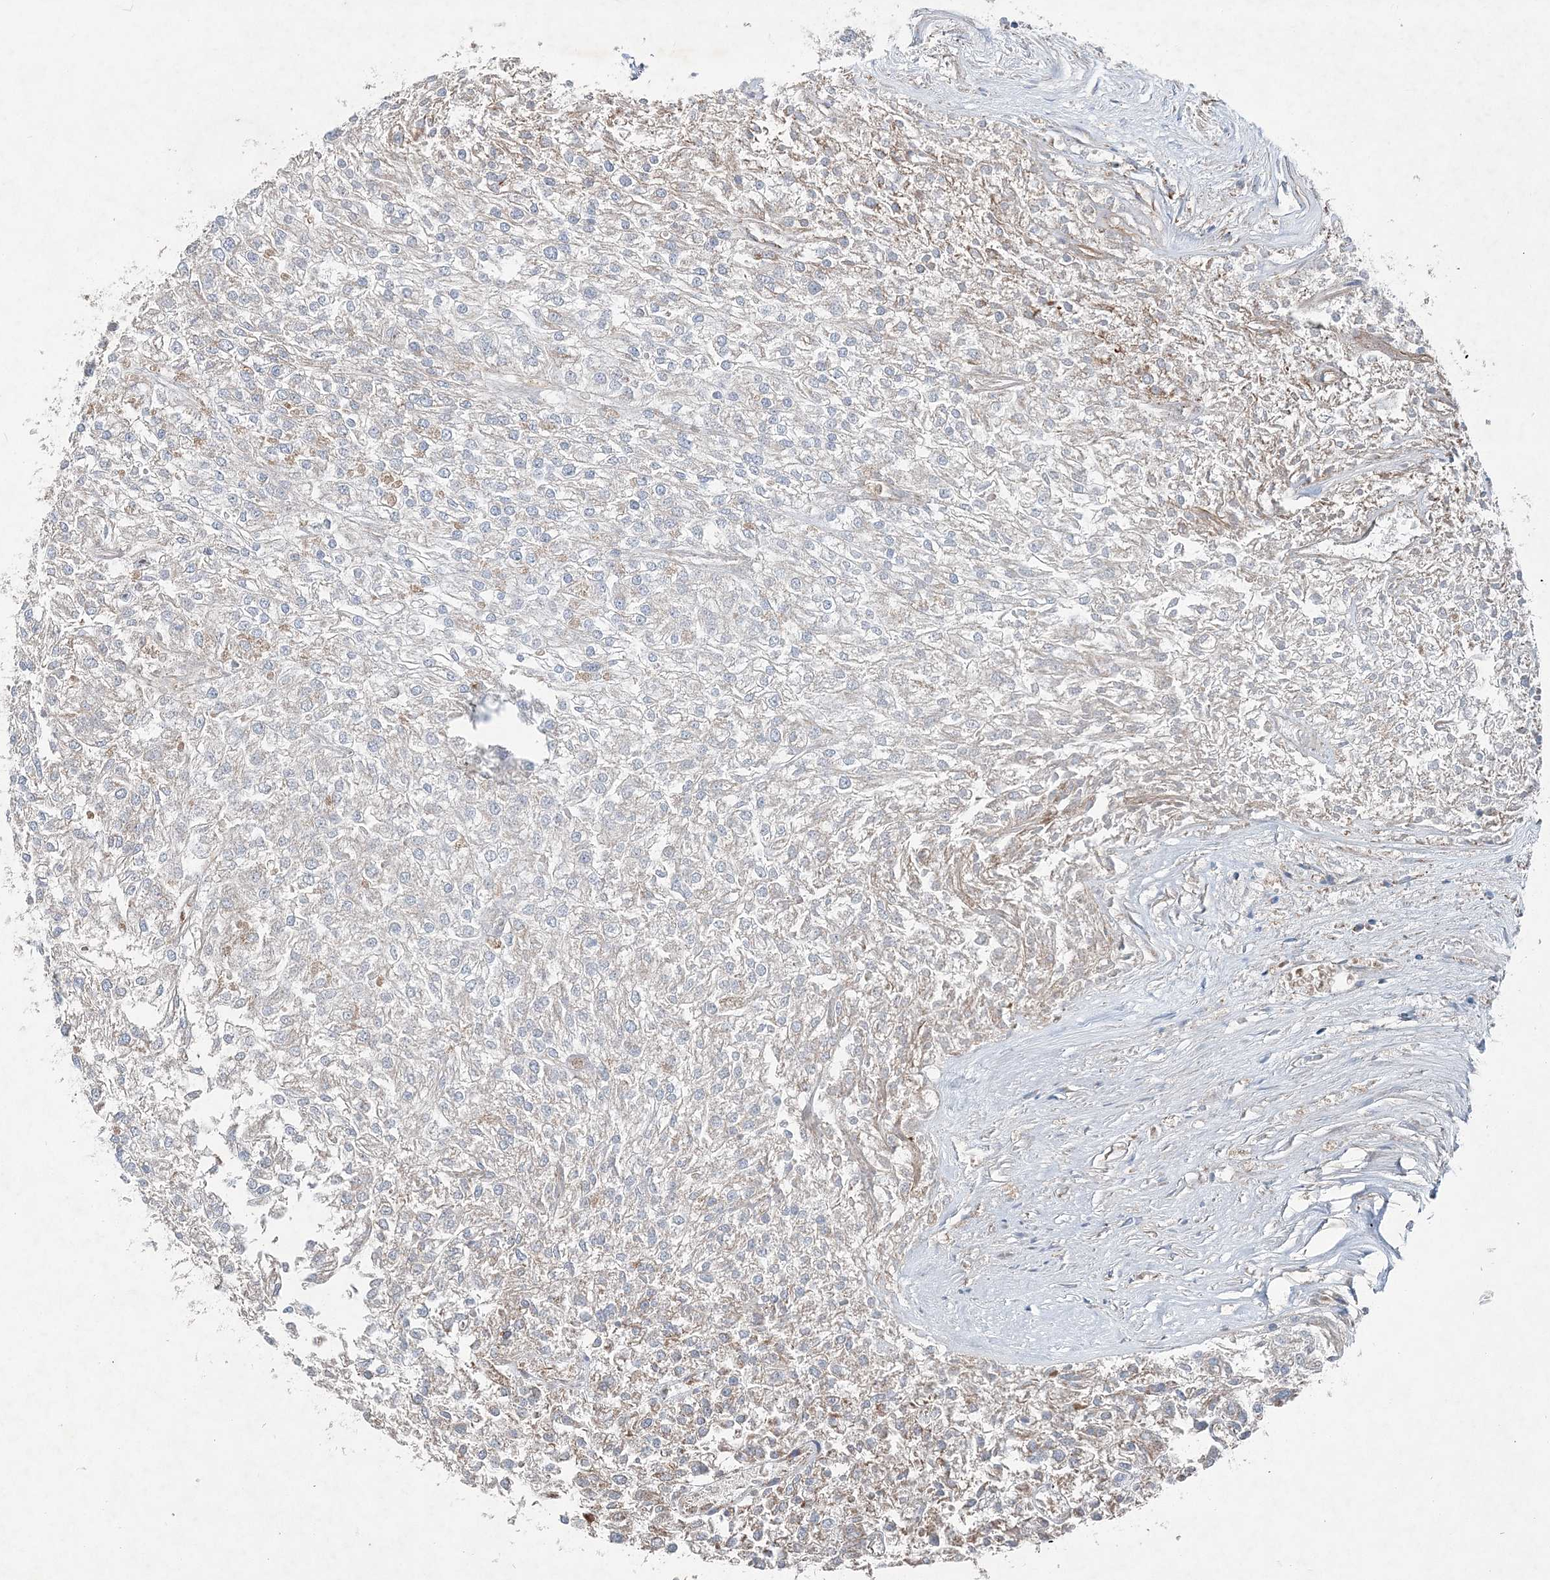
{"staining": {"intensity": "negative", "quantity": "none", "location": "none"}, "tissue": "renal cancer", "cell_type": "Tumor cells", "image_type": "cancer", "snomed": [{"axis": "morphology", "description": "Adenocarcinoma, NOS"}, {"axis": "topography", "description": "Kidney"}], "caption": "An image of renal cancer stained for a protein demonstrates no brown staining in tumor cells.", "gene": "SPAG16", "patient": {"sex": "female", "age": 54}}